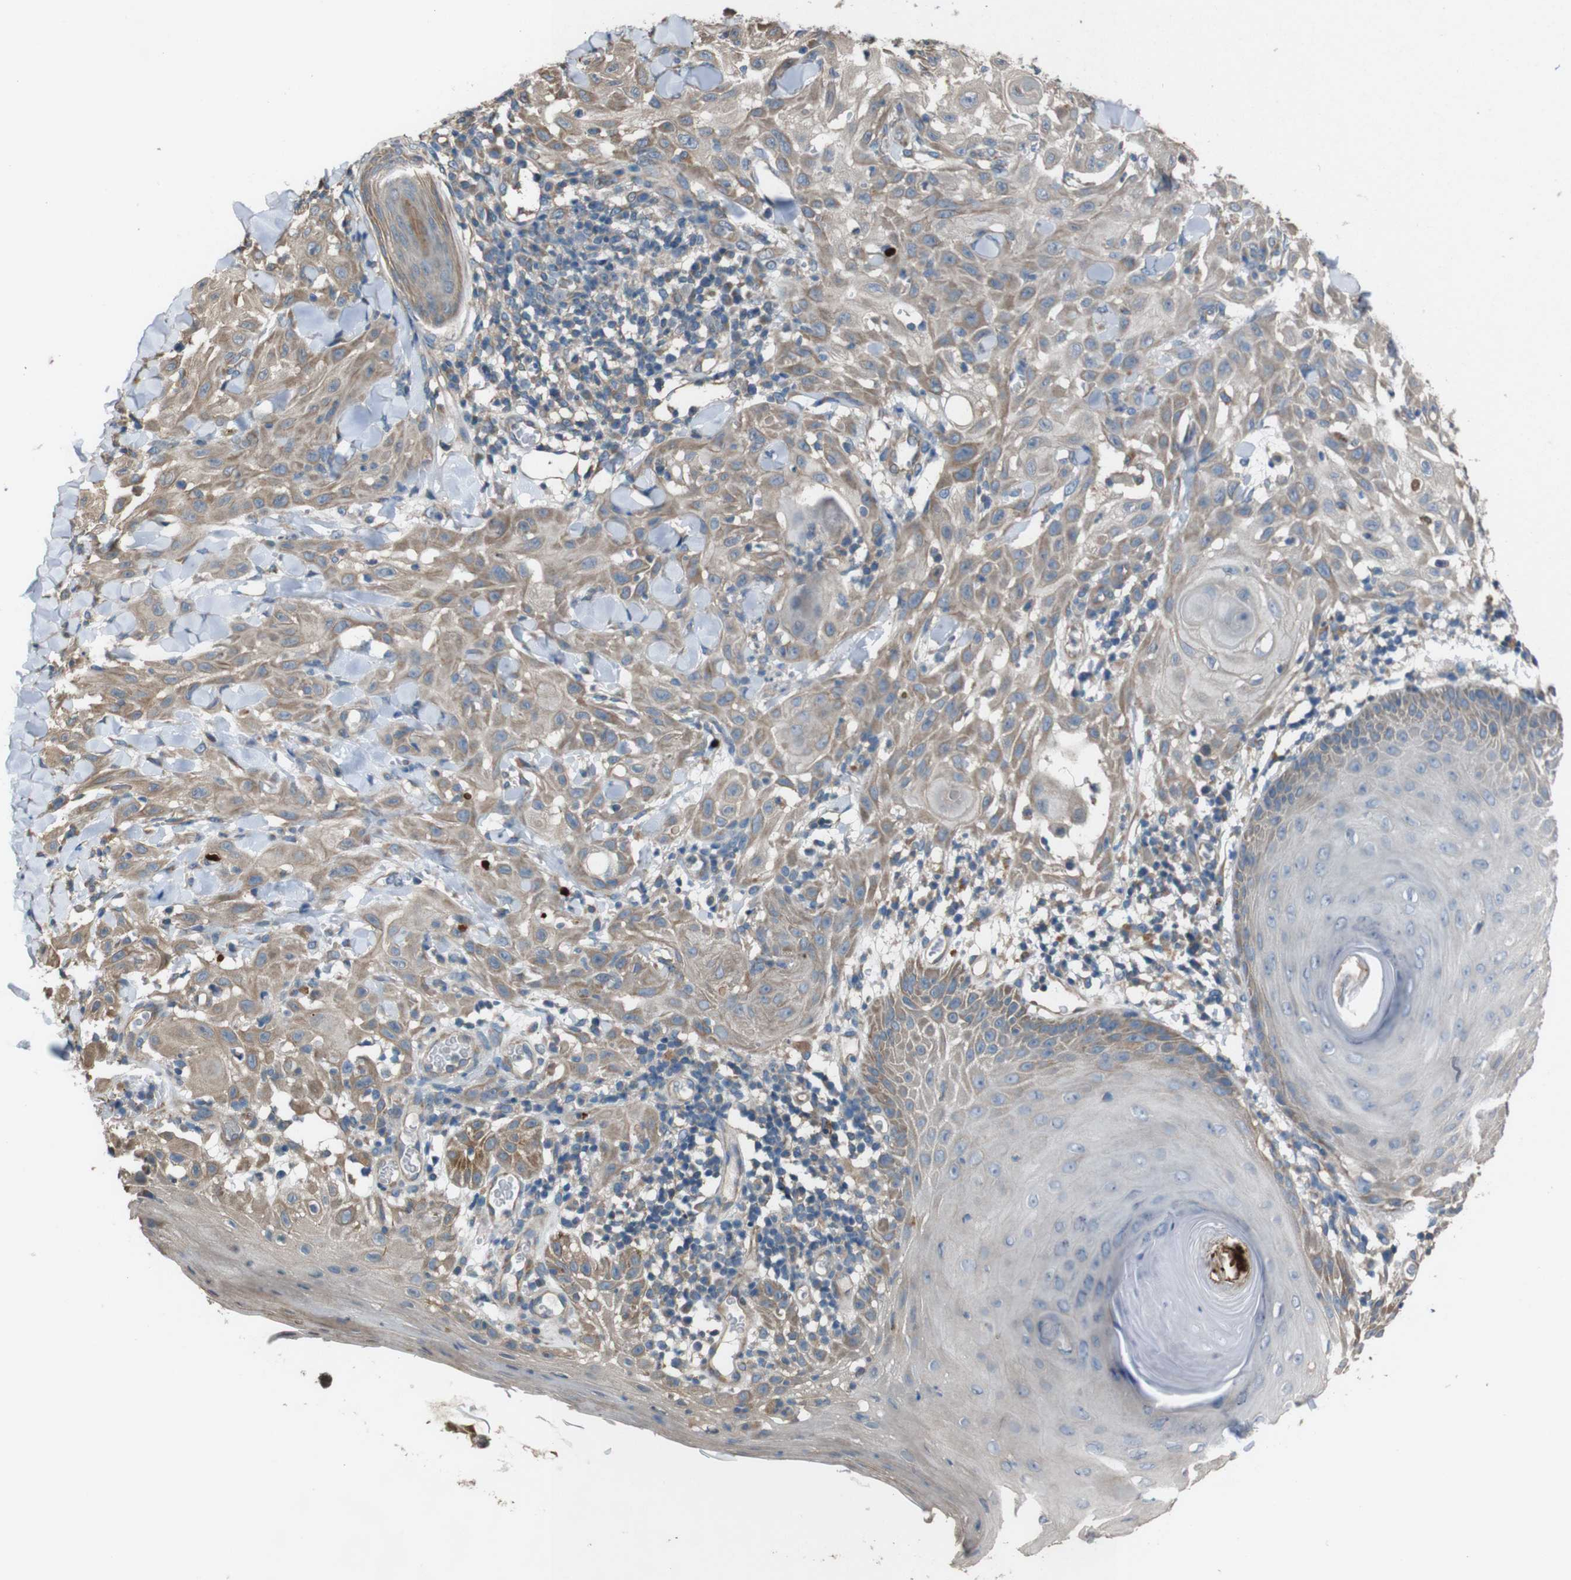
{"staining": {"intensity": "weak", "quantity": ">75%", "location": "cytoplasmic/membranous"}, "tissue": "skin cancer", "cell_type": "Tumor cells", "image_type": "cancer", "snomed": [{"axis": "morphology", "description": "Squamous cell carcinoma, NOS"}, {"axis": "topography", "description": "Skin"}], "caption": "This is an image of IHC staining of skin squamous cell carcinoma, which shows weak positivity in the cytoplasmic/membranous of tumor cells.", "gene": "NAALADL2", "patient": {"sex": "male", "age": 24}}